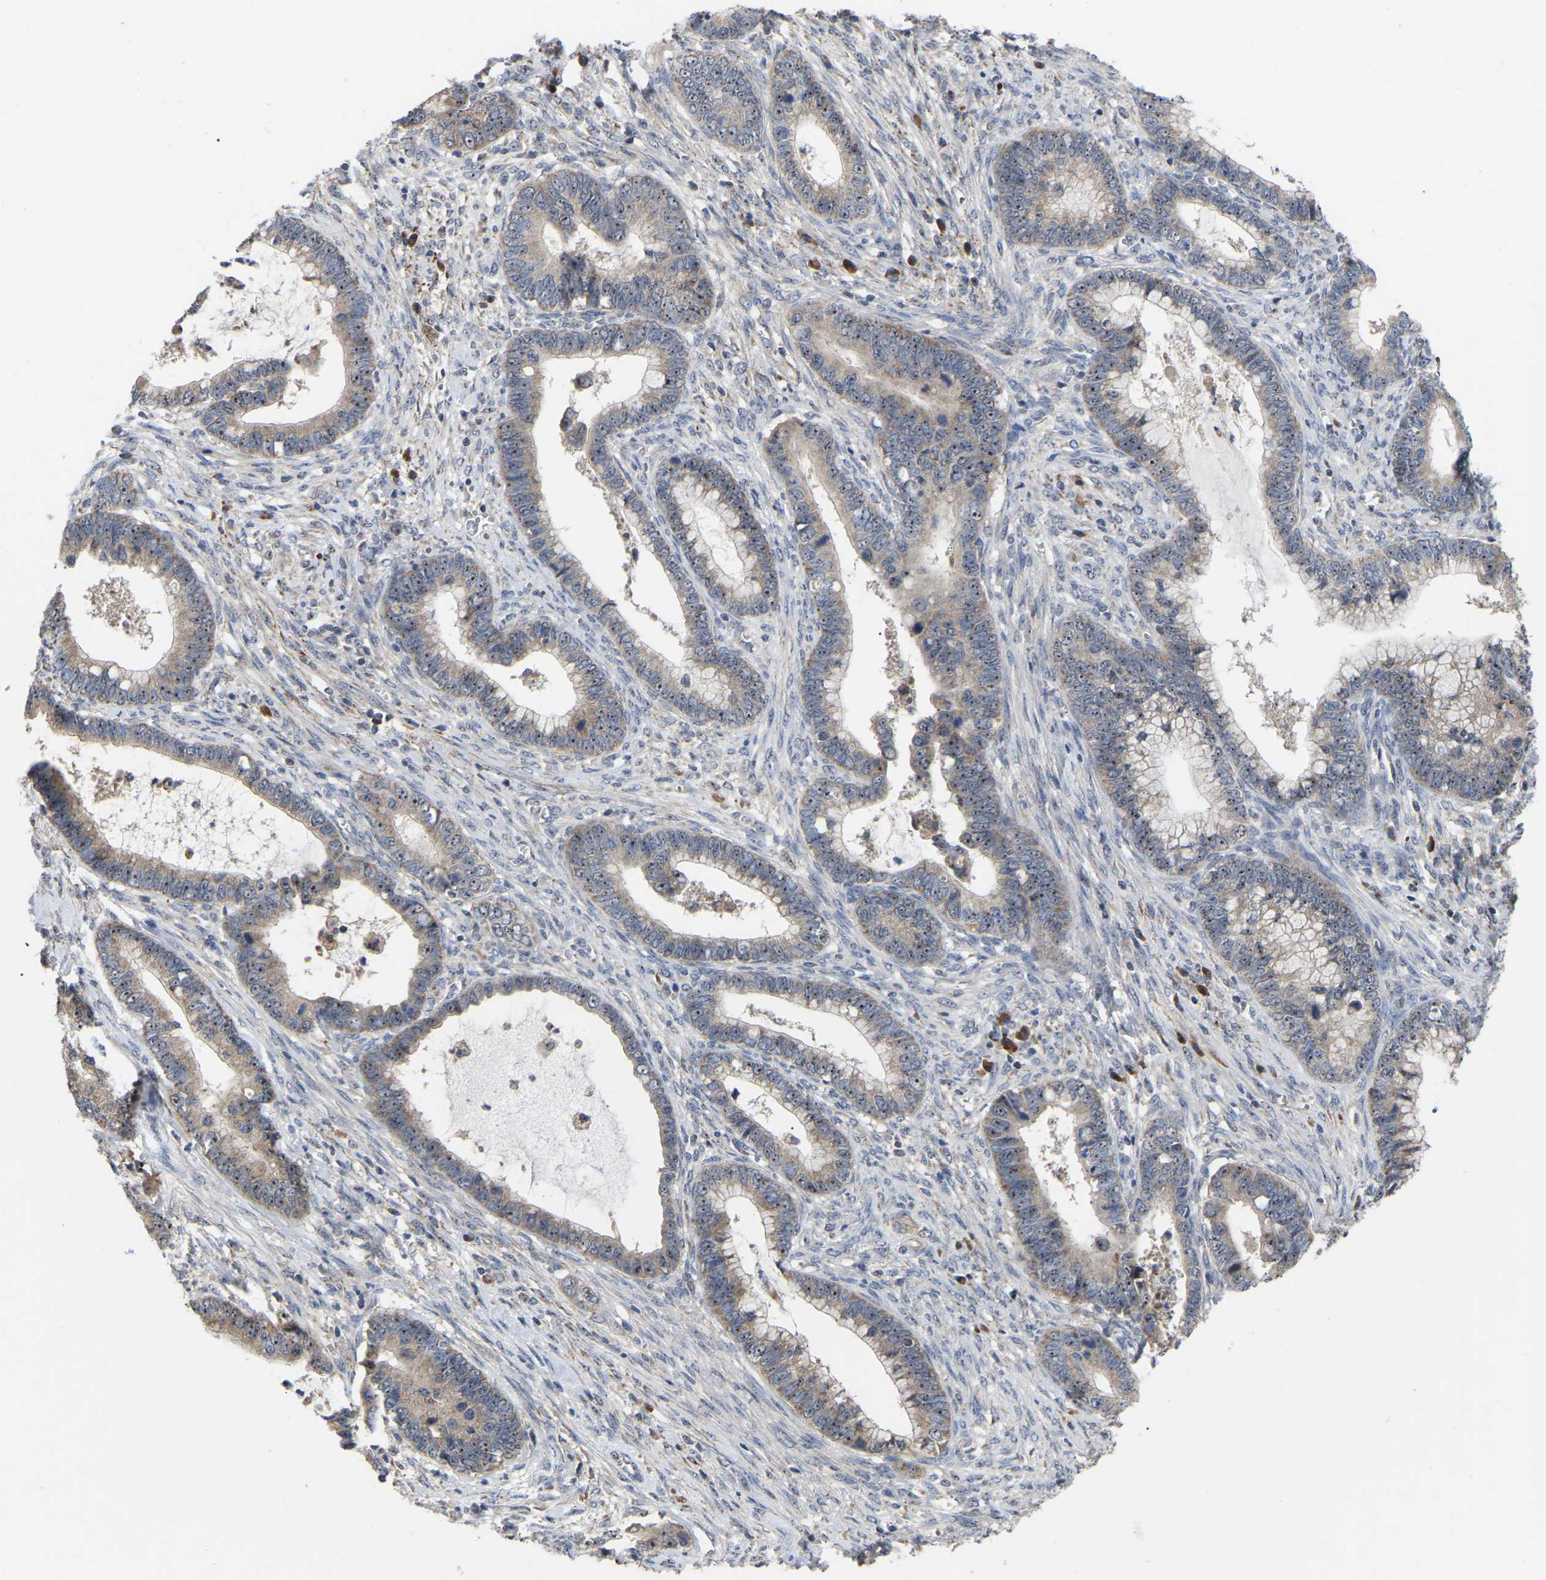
{"staining": {"intensity": "weak", "quantity": ">75%", "location": "cytoplasmic/membranous,nuclear"}, "tissue": "cervical cancer", "cell_type": "Tumor cells", "image_type": "cancer", "snomed": [{"axis": "morphology", "description": "Adenocarcinoma, NOS"}, {"axis": "topography", "description": "Cervix"}], "caption": "Cervical cancer (adenocarcinoma) tissue shows weak cytoplasmic/membranous and nuclear staining in about >75% of tumor cells The staining was performed using DAB (3,3'-diaminobenzidine), with brown indicating positive protein expression. Nuclei are stained blue with hematoxylin.", "gene": "NOP53", "patient": {"sex": "female", "age": 44}}